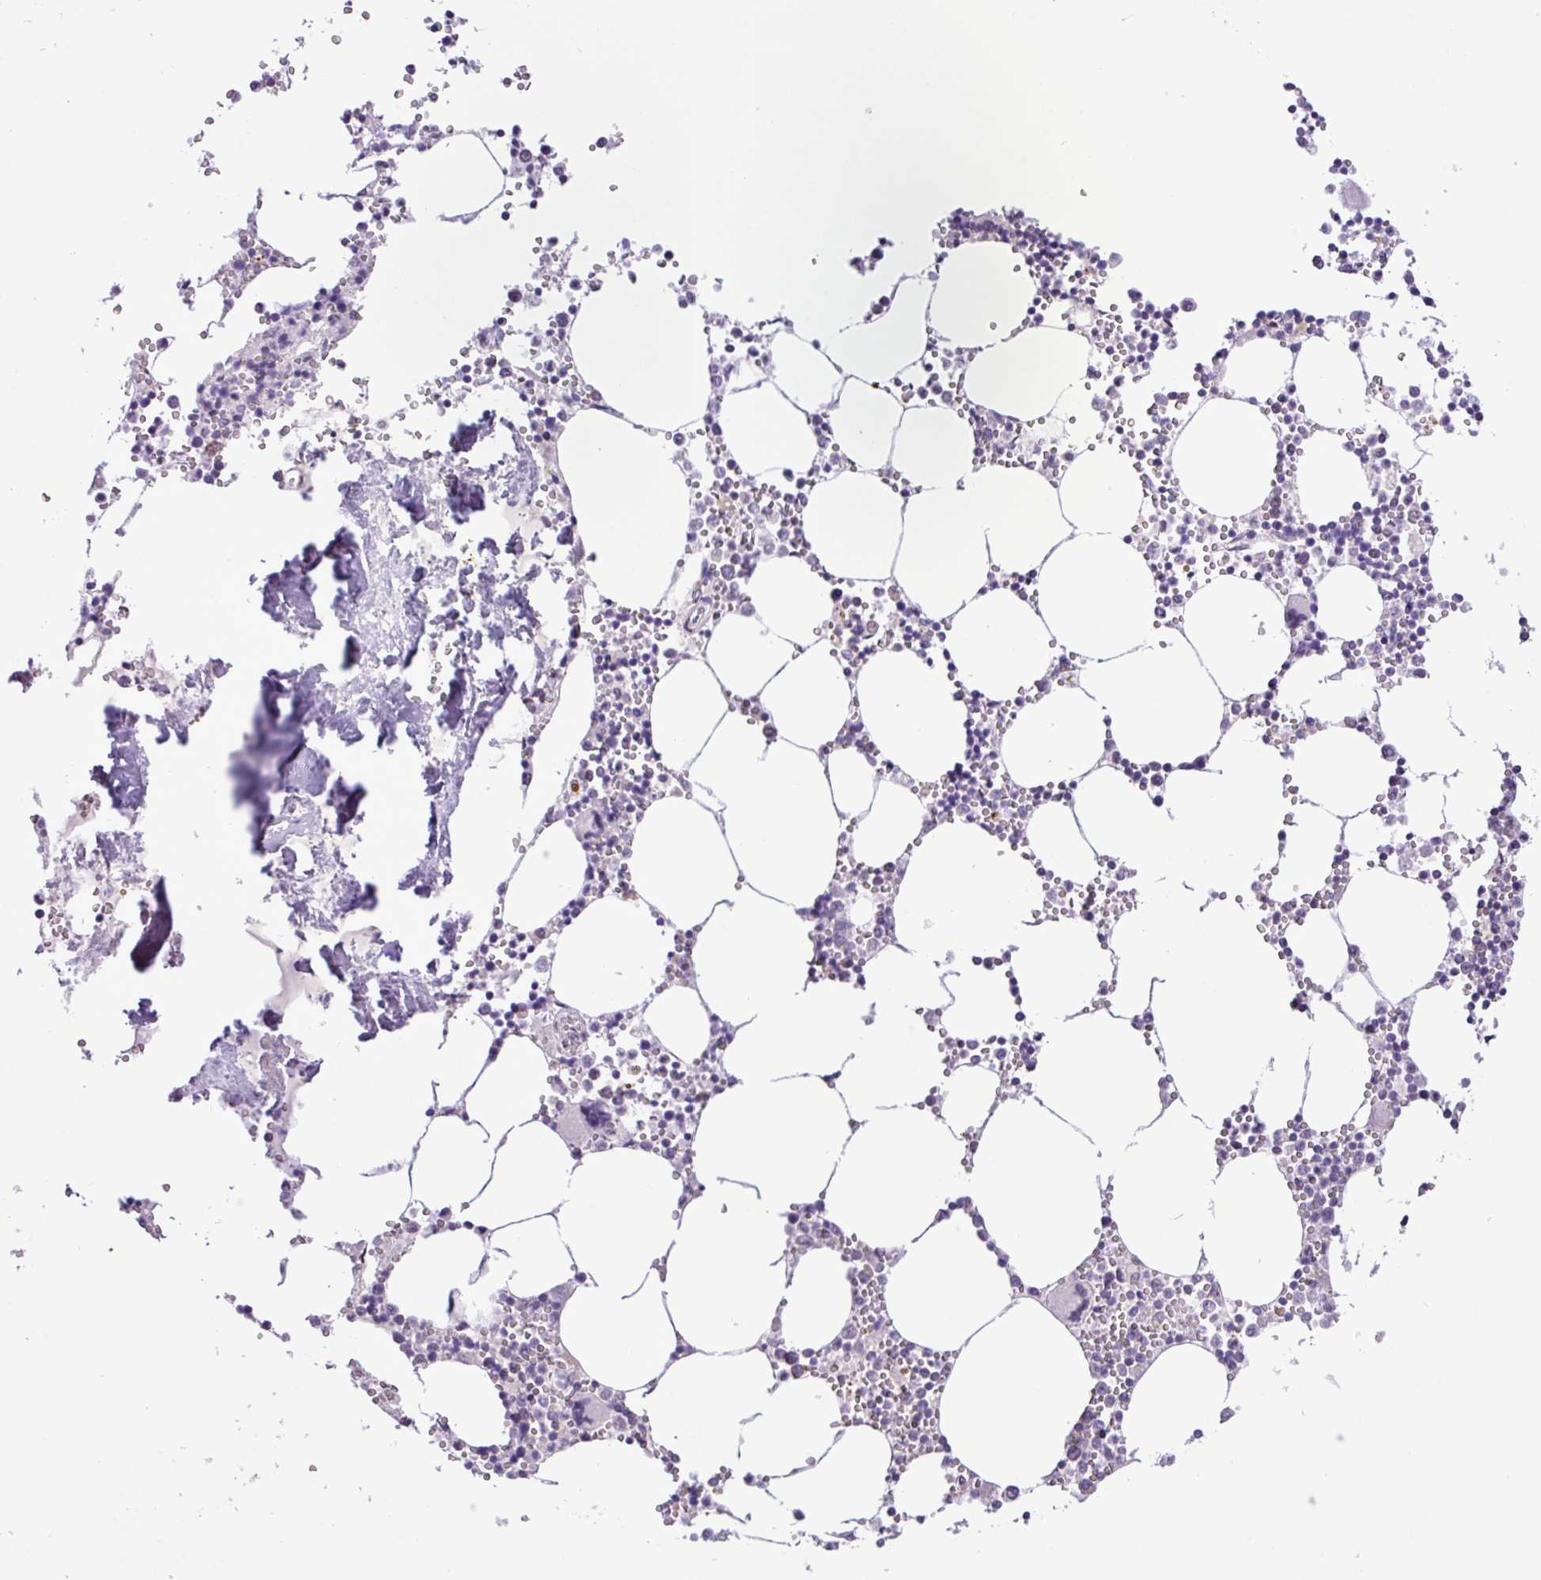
{"staining": {"intensity": "negative", "quantity": "none", "location": "none"}, "tissue": "bone marrow", "cell_type": "Hematopoietic cells", "image_type": "normal", "snomed": [{"axis": "morphology", "description": "Normal tissue, NOS"}, {"axis": "topography", "description": "Bone marrow"}], "caption": "Immunohistochemical staining of benign bone marrow displays no significant expression in hematopoietic cells. Nuclei are stained in blue.", "gene": "ZNF354A", "patient": {"sex": "male", "age": 54}}